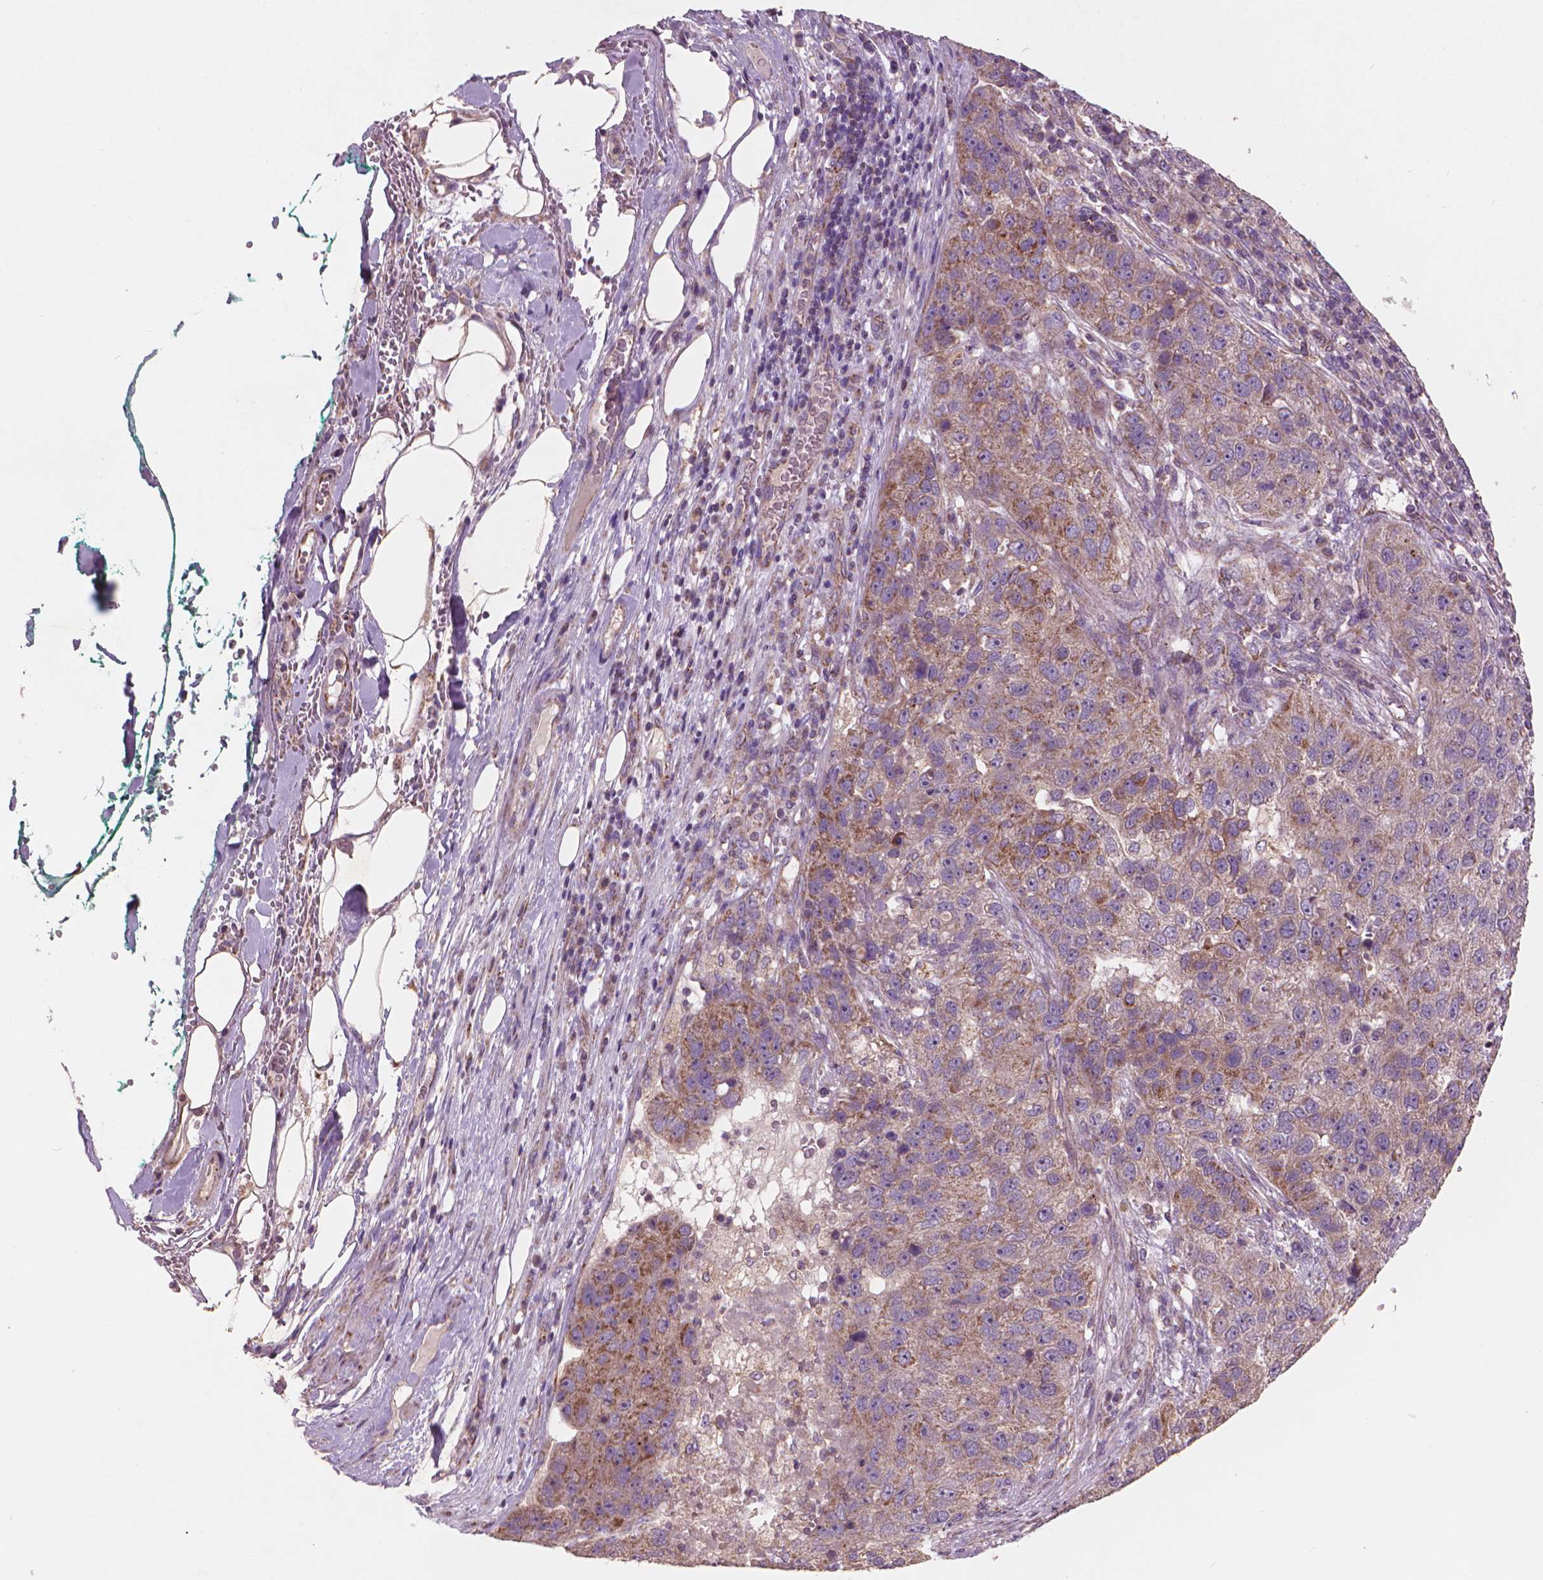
{"staining": {"intensity": "moderate", "quantity": ">75%", "location": "cytoplasmic/membranous"}, "tissue": "pancreatic cancer", "cell_type": "Tumor cells", "image_type": "cancer", "snomed": [{"axis": "morphology", "description": "Adenocarcinoma, NOS"}, {"axis": "topography", "description": "Pancreas"}], "caption": "Immunohistochemistry (IHC) histopathology image of neoplastic tissue: pancreatic cancer stained using immunohistochemistry (IHC) exhibits medium levels of moderate protein expression localized specifically in the cytoplasmic/membranous of tumor cells, appearing as a cytoplasmic/membranous brown color.", "gene": "NLRX1", "patient": {"sex": "female", "age": 61}}